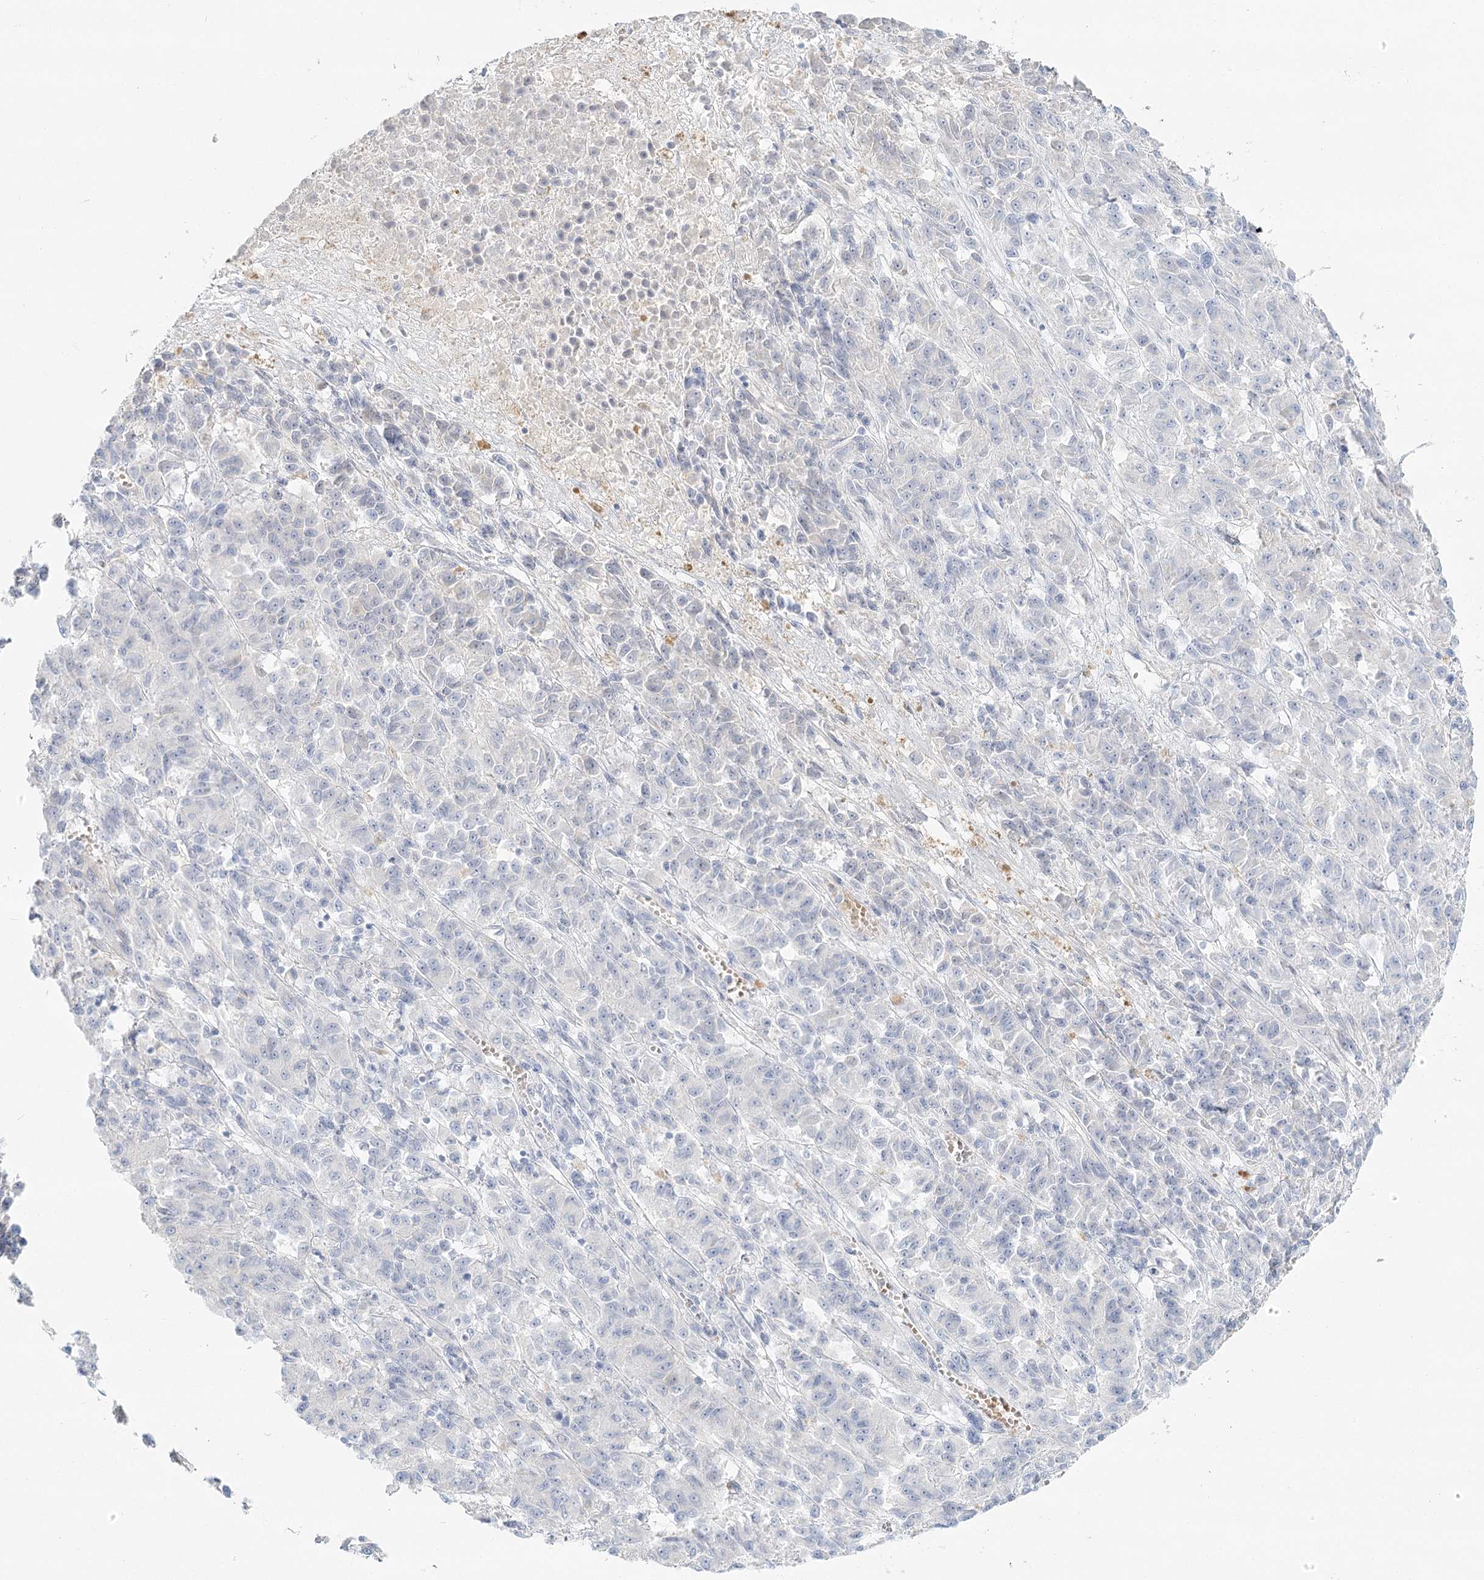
{"staining": {"intensity": "negative", "quantity": "none", "location": "none"}, "tissue": "melanoma", "cell_type": "Tumor cells", "image_type": "cancer", "snomed": [{"axis": "morphology", "description": "Malignant melanoma, Metastatic site"}, {"axis": "topography", "description": "Lung"}], "caption": "Immunohistochemistry (IHC) image of melanoma stained for a protein (brown), which exhibits no expression in tumor cells.", "gene": "DMGDH", "patient": {"sex": "male", "age": 64}}